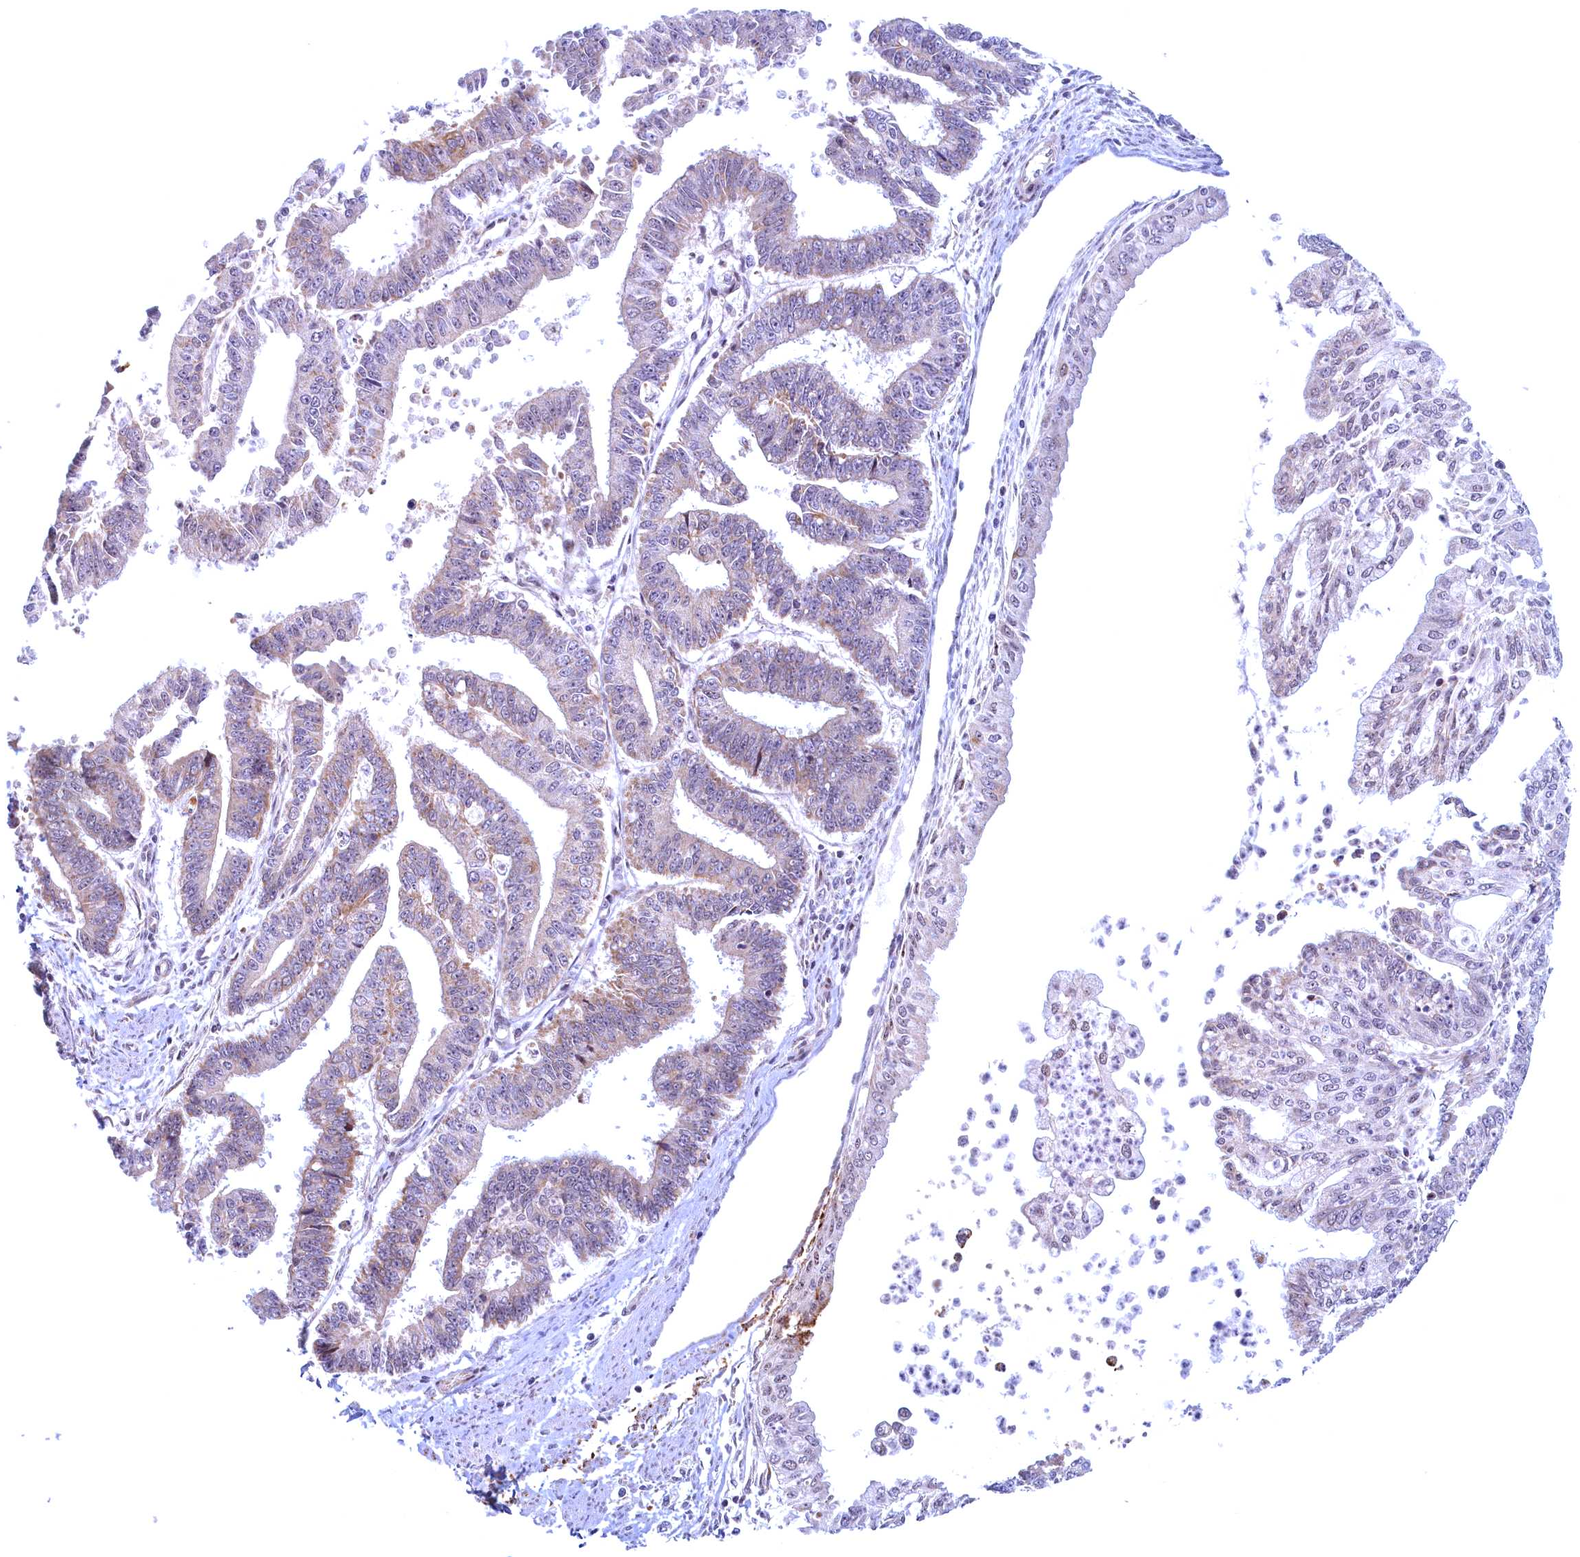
{"staining": {"intensity": "moderate", "quantity": "<25%", "location": "cytoplasmic/membranous"}, "tissue": "endometrial cancer", "cell_type": "Tumor cells", "image_type": "cancer", "snomed": [{"axis": "morphology", "description": "Adenocarcinoma, NOS"}, {"axis": "topography", "description": "Endometrium"}], "caption": "This is an image of immunohistochemistry (IHC) staining of adenocarcinoma (endometrial), which shows moderate positivity in the cytoplasmic/membranous of tumor cells.", "gene": "PLA2G10", "patient": {"sex": "female", "age": 73}}